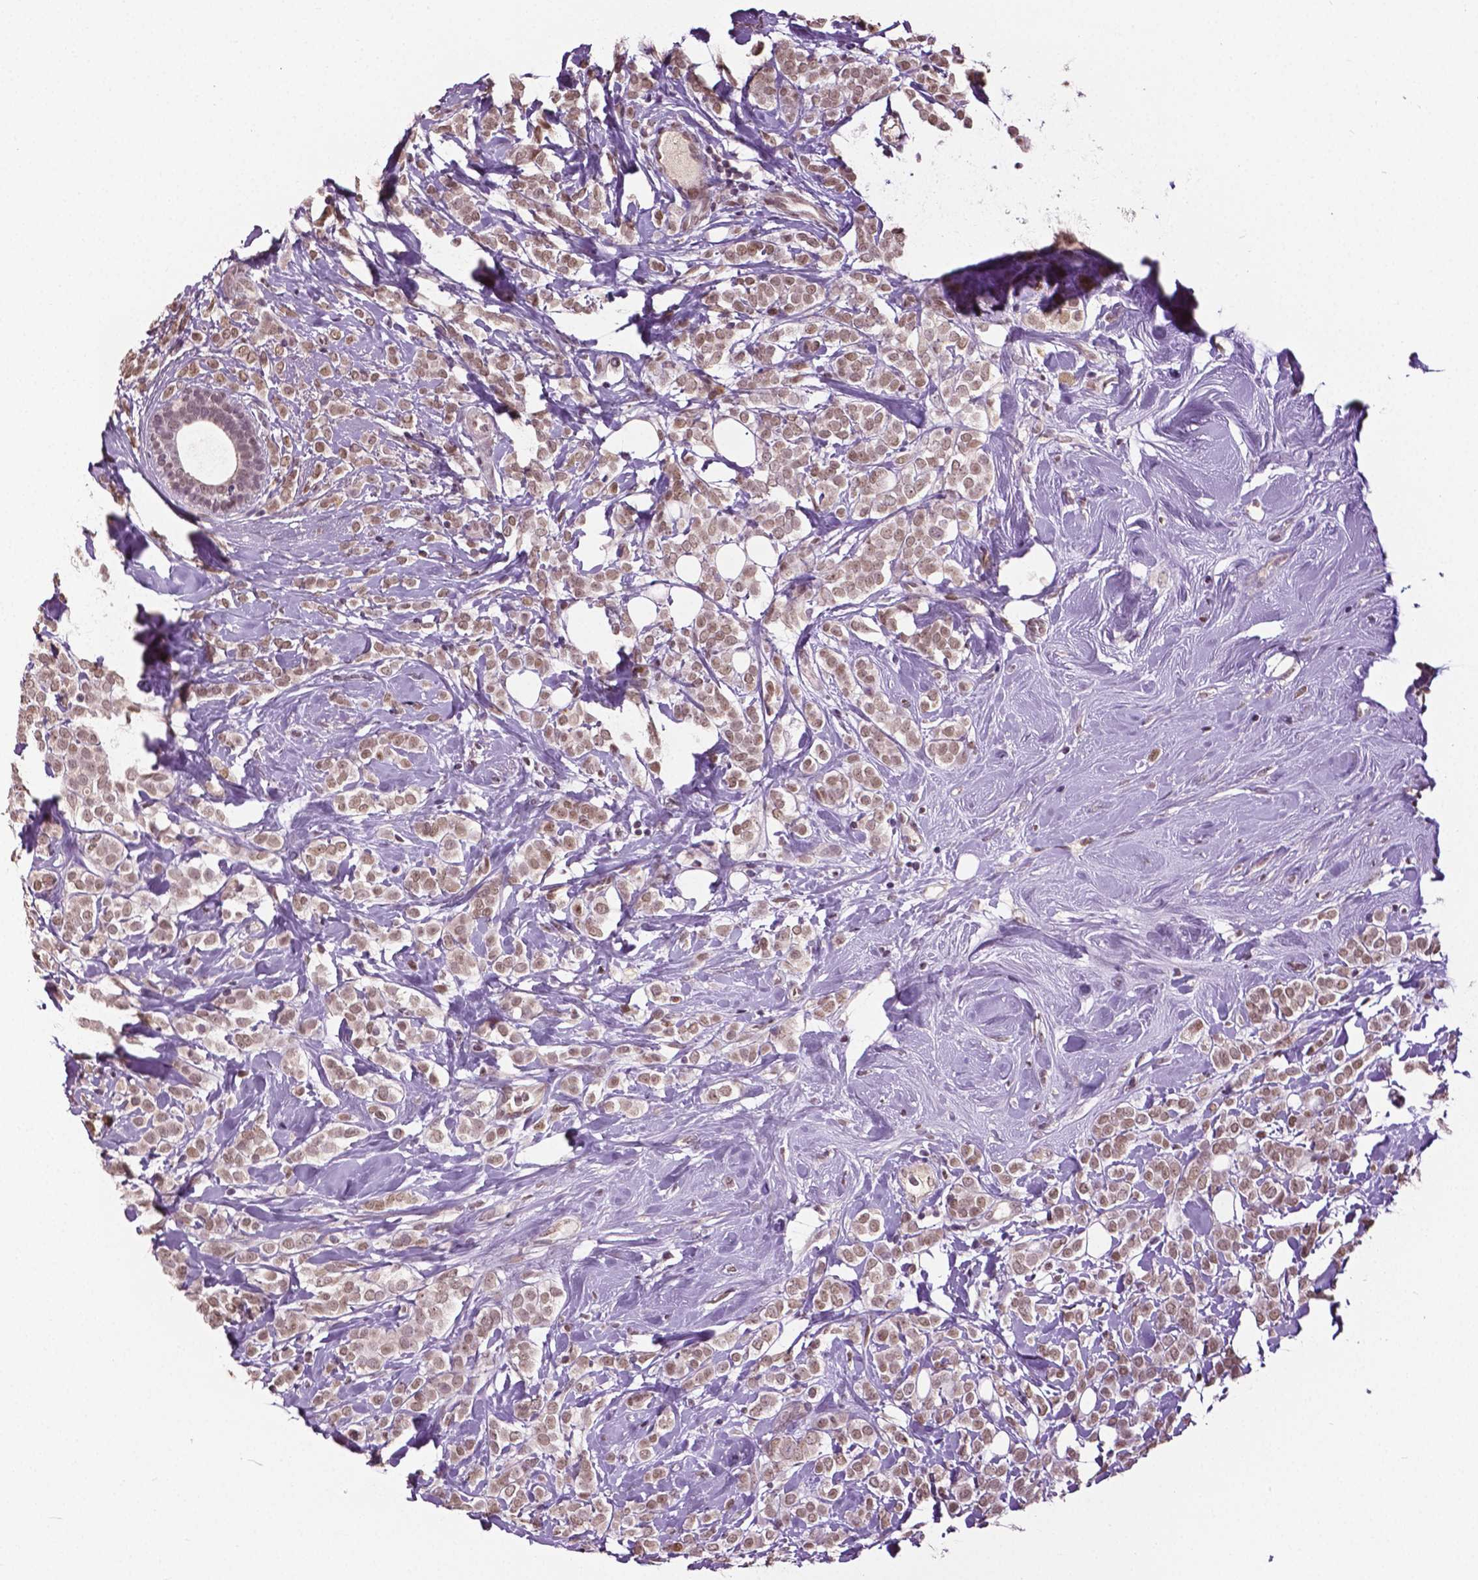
{"staining": {"intensity": "moderate", "quantity": ">75%", "location": "nuclear"}, "tissue": "breast cancer", "cell_type": "Tumor cells", "image_type": "cancer", "snomed": [{"axis": "morphology", "description": "Lobular carcinoma"}, {"axis": "topography", "description": "Breast"}], "caption": "There is medium levels of moderate nuclear positivity in tumor cells of breast cancer (lobular carcinoma), as demonstrated by immunohistochemical staining (brown color).", "gene": "DLX5", "patient": {"sex": "female", "age": 49}}